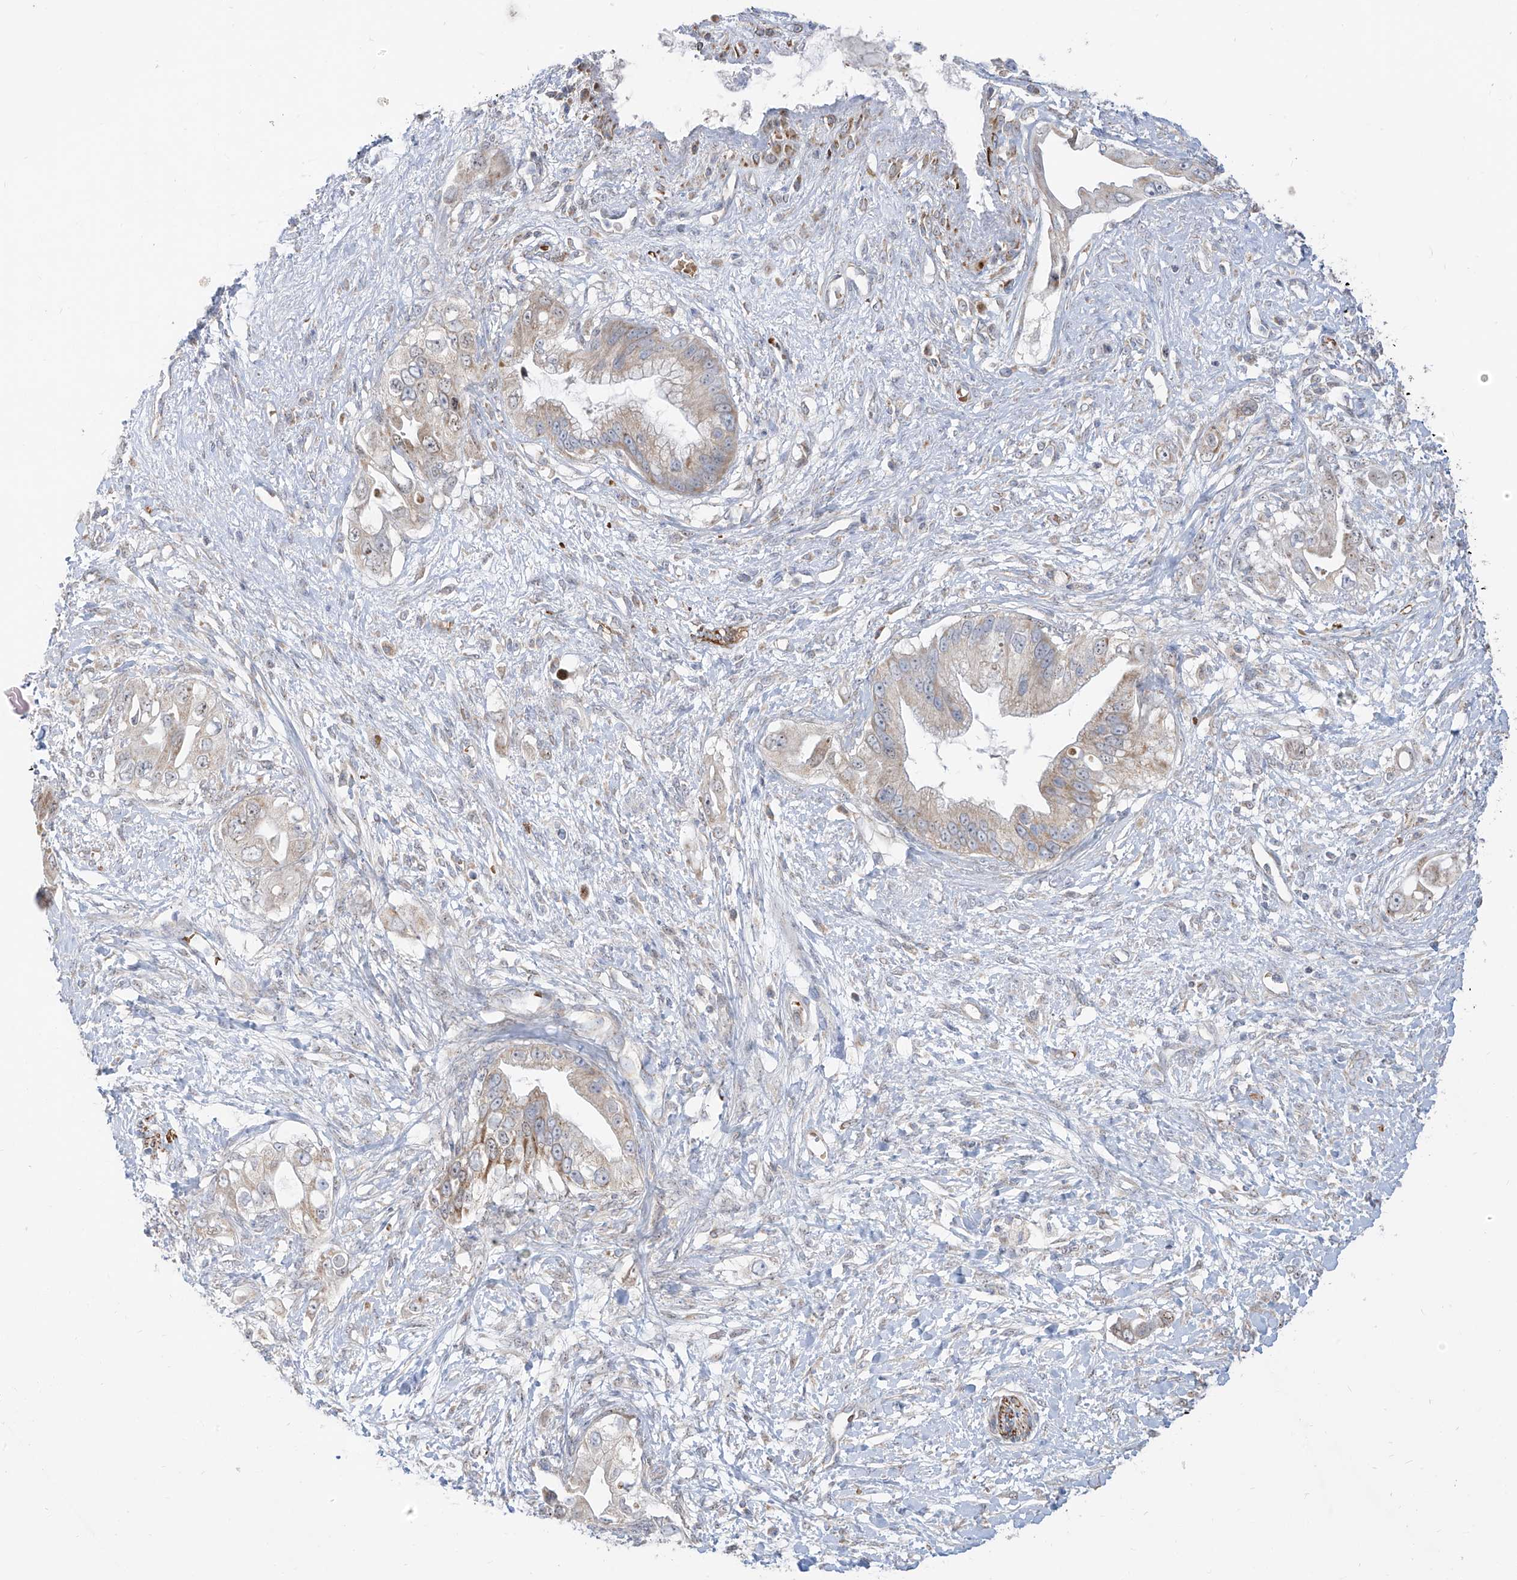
{"staining": {"intensity": "weak", "quantity": "25%-75%", "location": "cytoplasmic/membranous"}, "tissue": "pancreatic cancer", "cell_type": "Tumor cells", "image_type": "cancer", "snomed": [{"axis": "morphology", "description": "Inflammation, NOS"}, {"axis": "morphology", "description": "Adenocarcinoma, NOS"}, {"axis": "topography", "description": "Pancreas"}], "caption": "Pancreatic cancer (adenocarcinoma) stained with DAB (3,3'-diaminobenzidine) immunohistochemistry (IHC) shows low levels of weak cytoplasmic/membranous staining in about 25%-75% of tumor cells.", "gene": "ARHGEF40", "patient": {"sex": "female", "age": 56}}